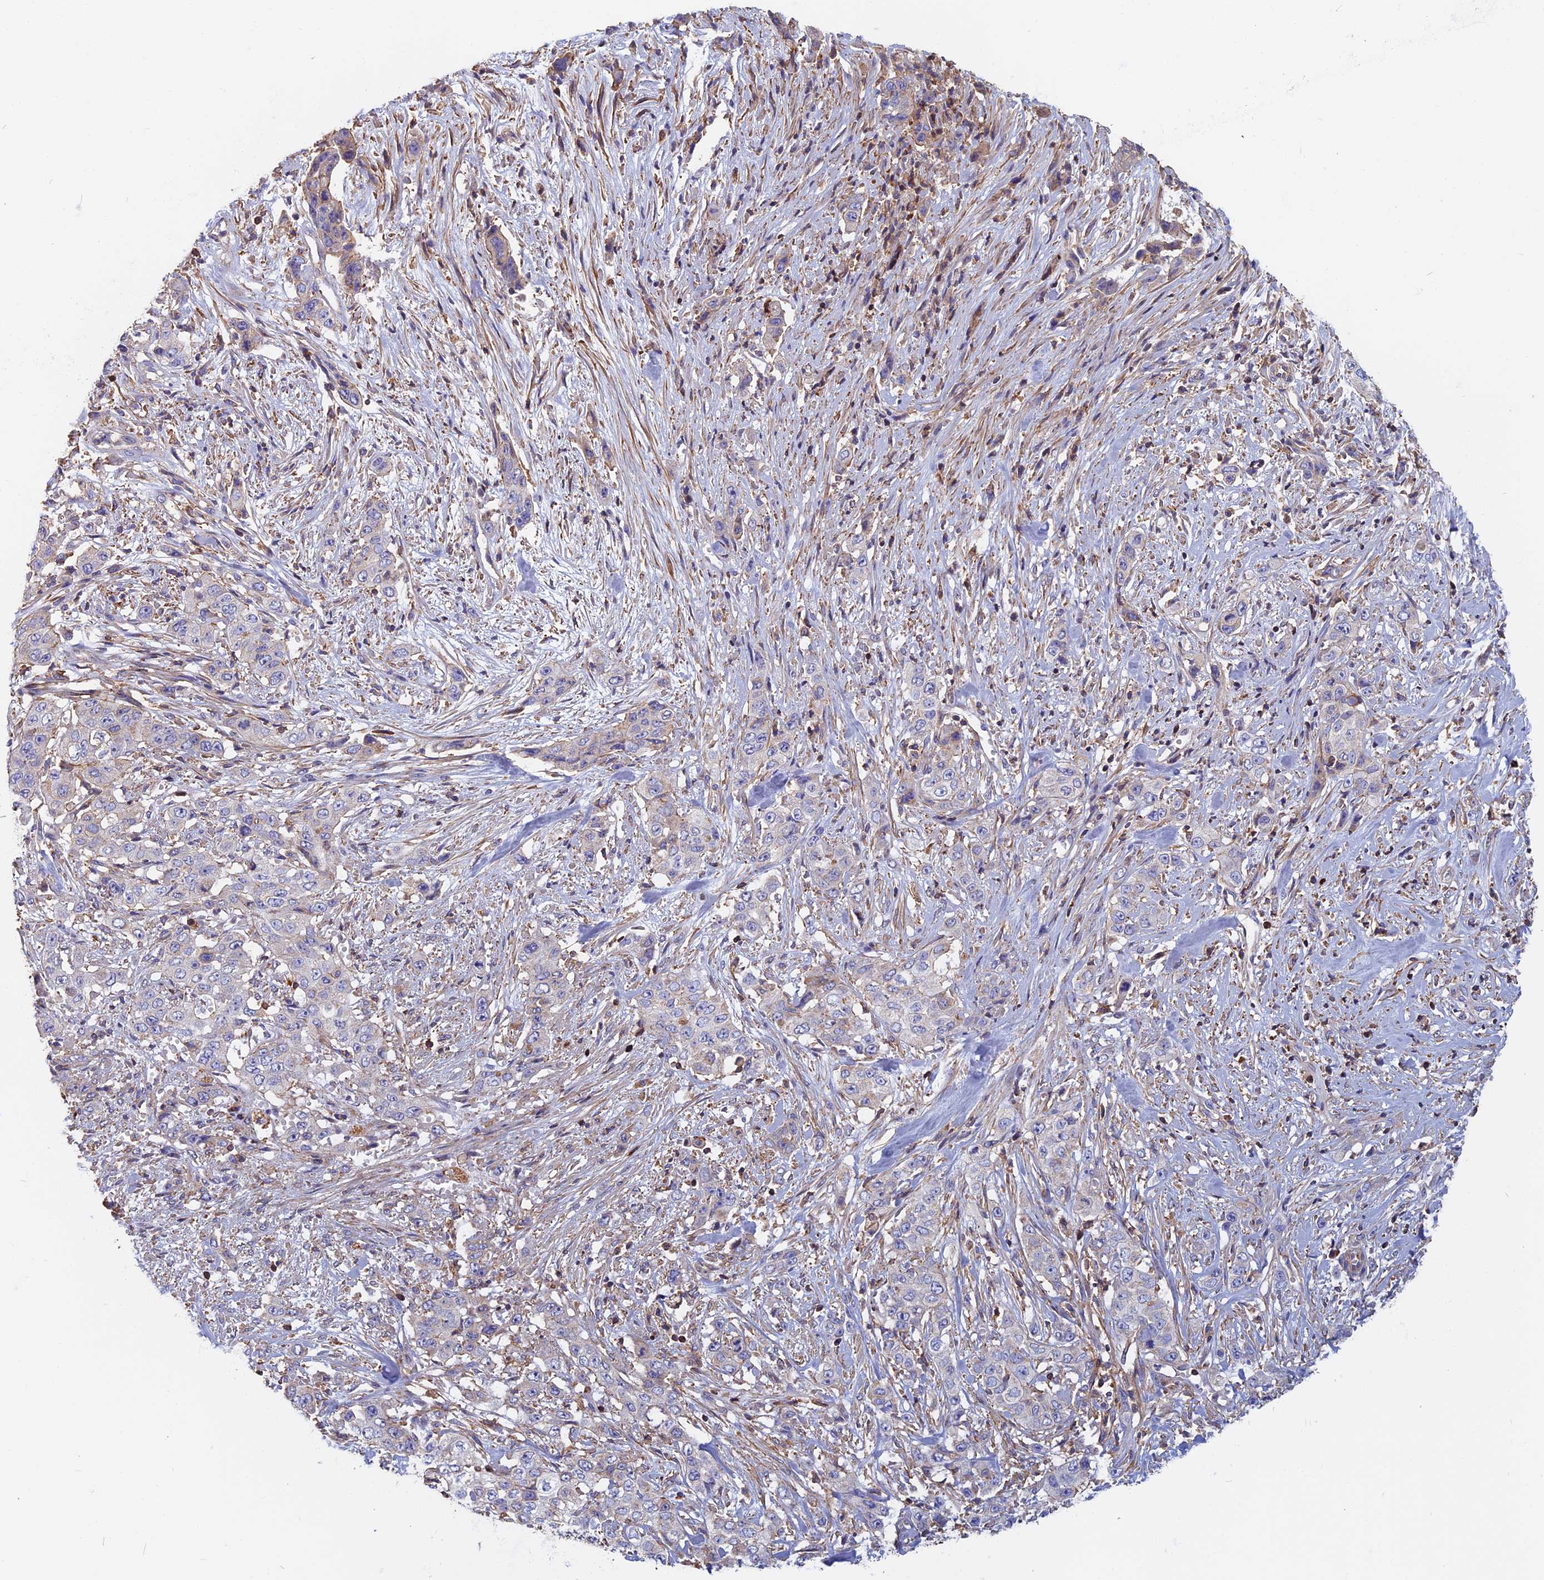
{"staining": {"intensity": "negative", "quantity": "none", "location": "none"}, "tissue": "stomach cancer", "cell_type": "Tumor cells", "image_type": "cancer", "snomed": [{"axis": "morphology", "description": "Adenocarcinoma, NOS"}, {"axis": "topography", "description": "Stomach, upper"}], "caption": "The immunohistochemistry image has no significant positivity in tumor cells of adenocarcinoma (stomach) tissue. The staining is performed using DAB (3,3'-diaminobenzidine) brown chromogen with nuclei counter-stained in using hematoxylin.", "gene": "HSD17B8", "patient": {"sex": "male", "age": 62}}